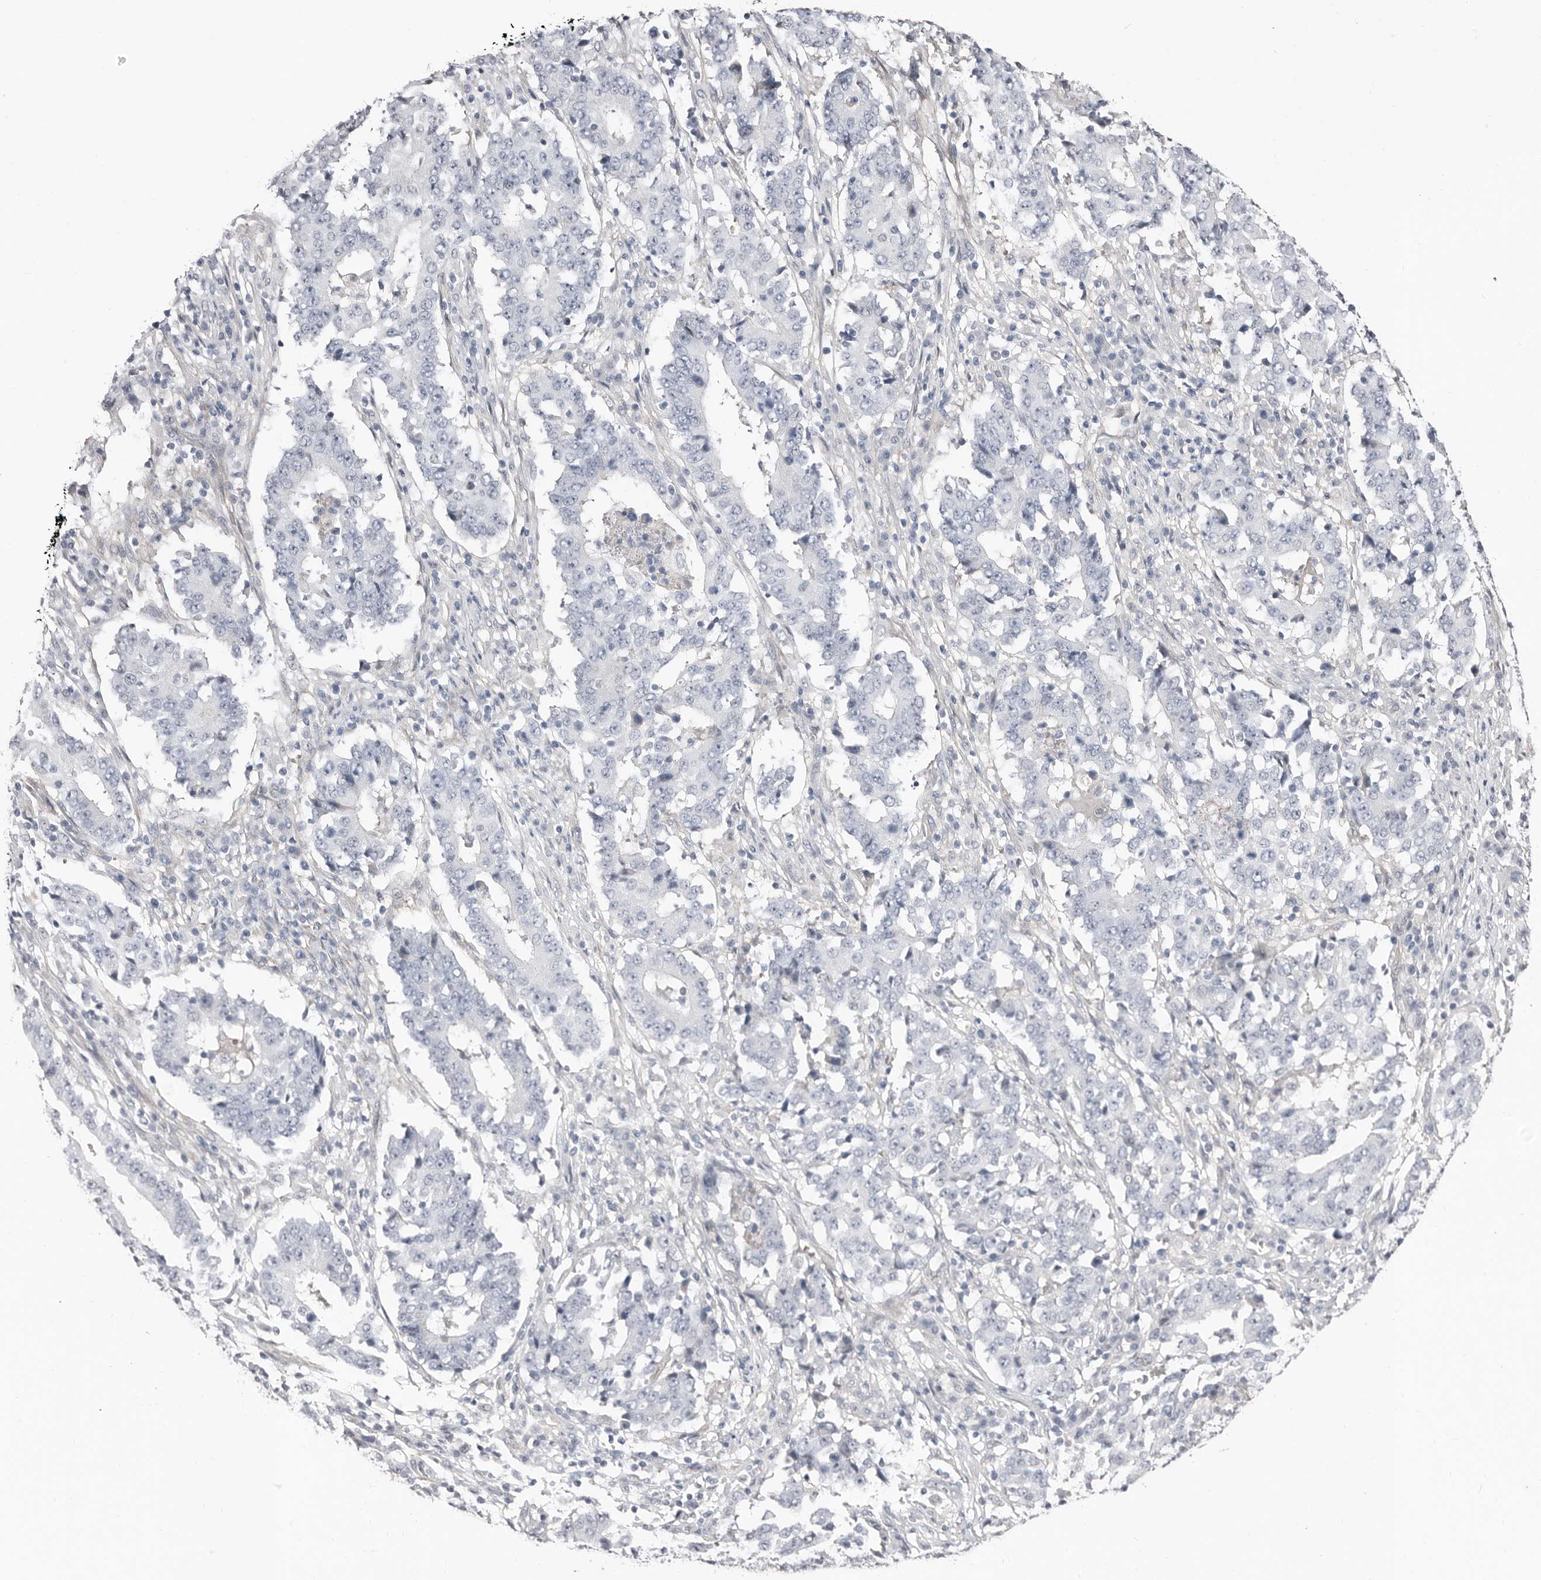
{"staining": {"intensity": "negative", "quantity": "none", "location": "none"}, "tissue": "stomach cancer", "cell_type": "Tumor cells", "image_type": "cancer", "snomed": [{"axis": "morphology", "description": "Adenocarcinoma, NOS"}, {"axis": "topography", "description": "Stomach"}], "caption": "Tumor cells are negative for brown protein staining in stomach cancer (adenocarcinoma).", "gene": "ASRGL1", "patient": {"sex": "male", "age": 59}}